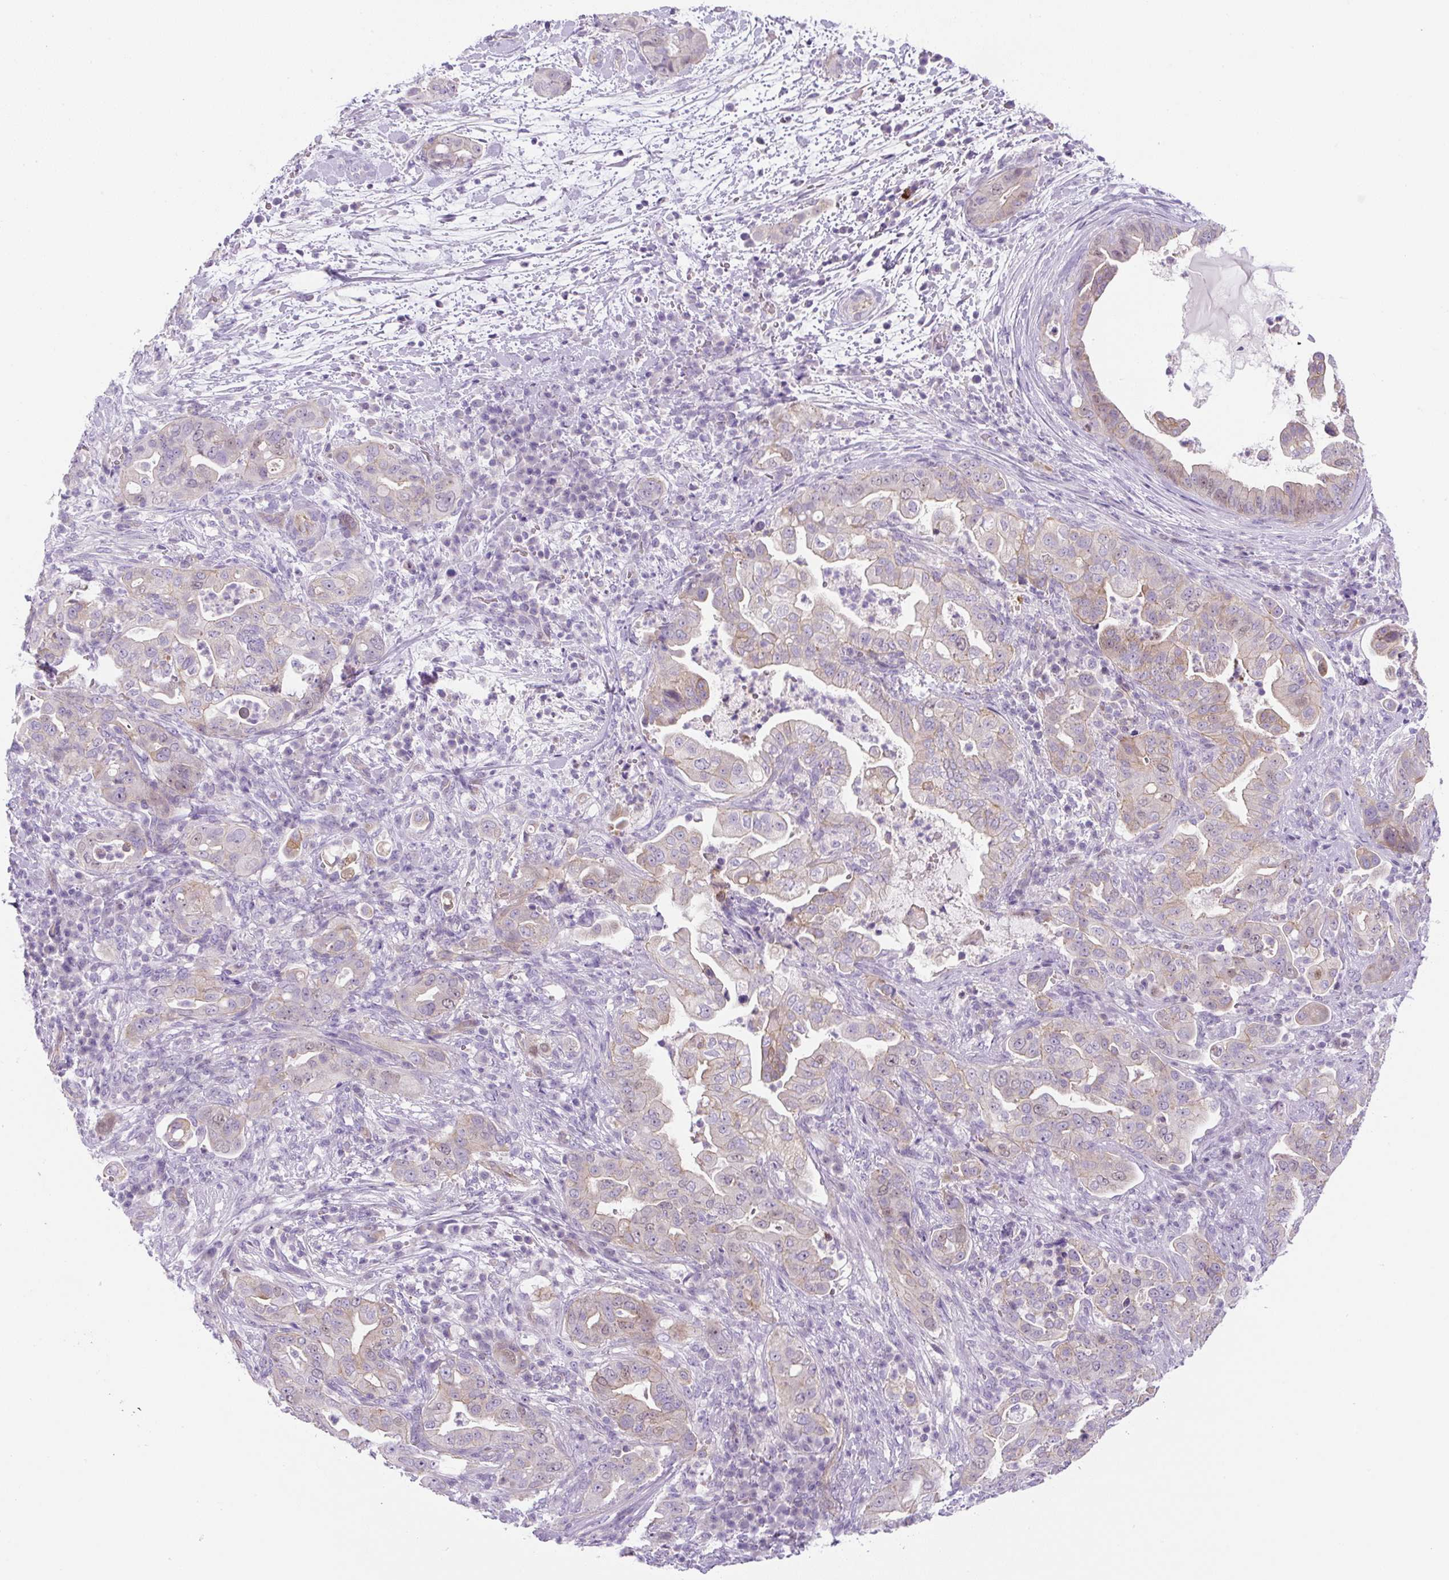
{"staining": {"intensity": "weak", "quantity": "25%-75%", "location": "cytoplasmic/membranous"}, "tissue": "pancreatic cancer", "cell_type": "Tumor cells", "image_type": "cancer", "snomed": [{"axis": "morphology", "description": "Normal tissue, NOS"}, {"axis": "morphology", "description": "Adenocarcinoma, NOS"}, {"axis": "topography", "description": "Lymph node"}, {"axis": "topography", "description": "Pancreas"}], "caption": "A brown stain highlights weak cytoplasmic/membranous expression of a protein in human adenocarcinoma (pancreatic) tumor cells. (DAB (3,3'-diaminobenzidine) = brown stain, brightfield microscopy at high magnification).", "gene": "ADAMTS19", "patient": {"sex": "female", "age": 67}}